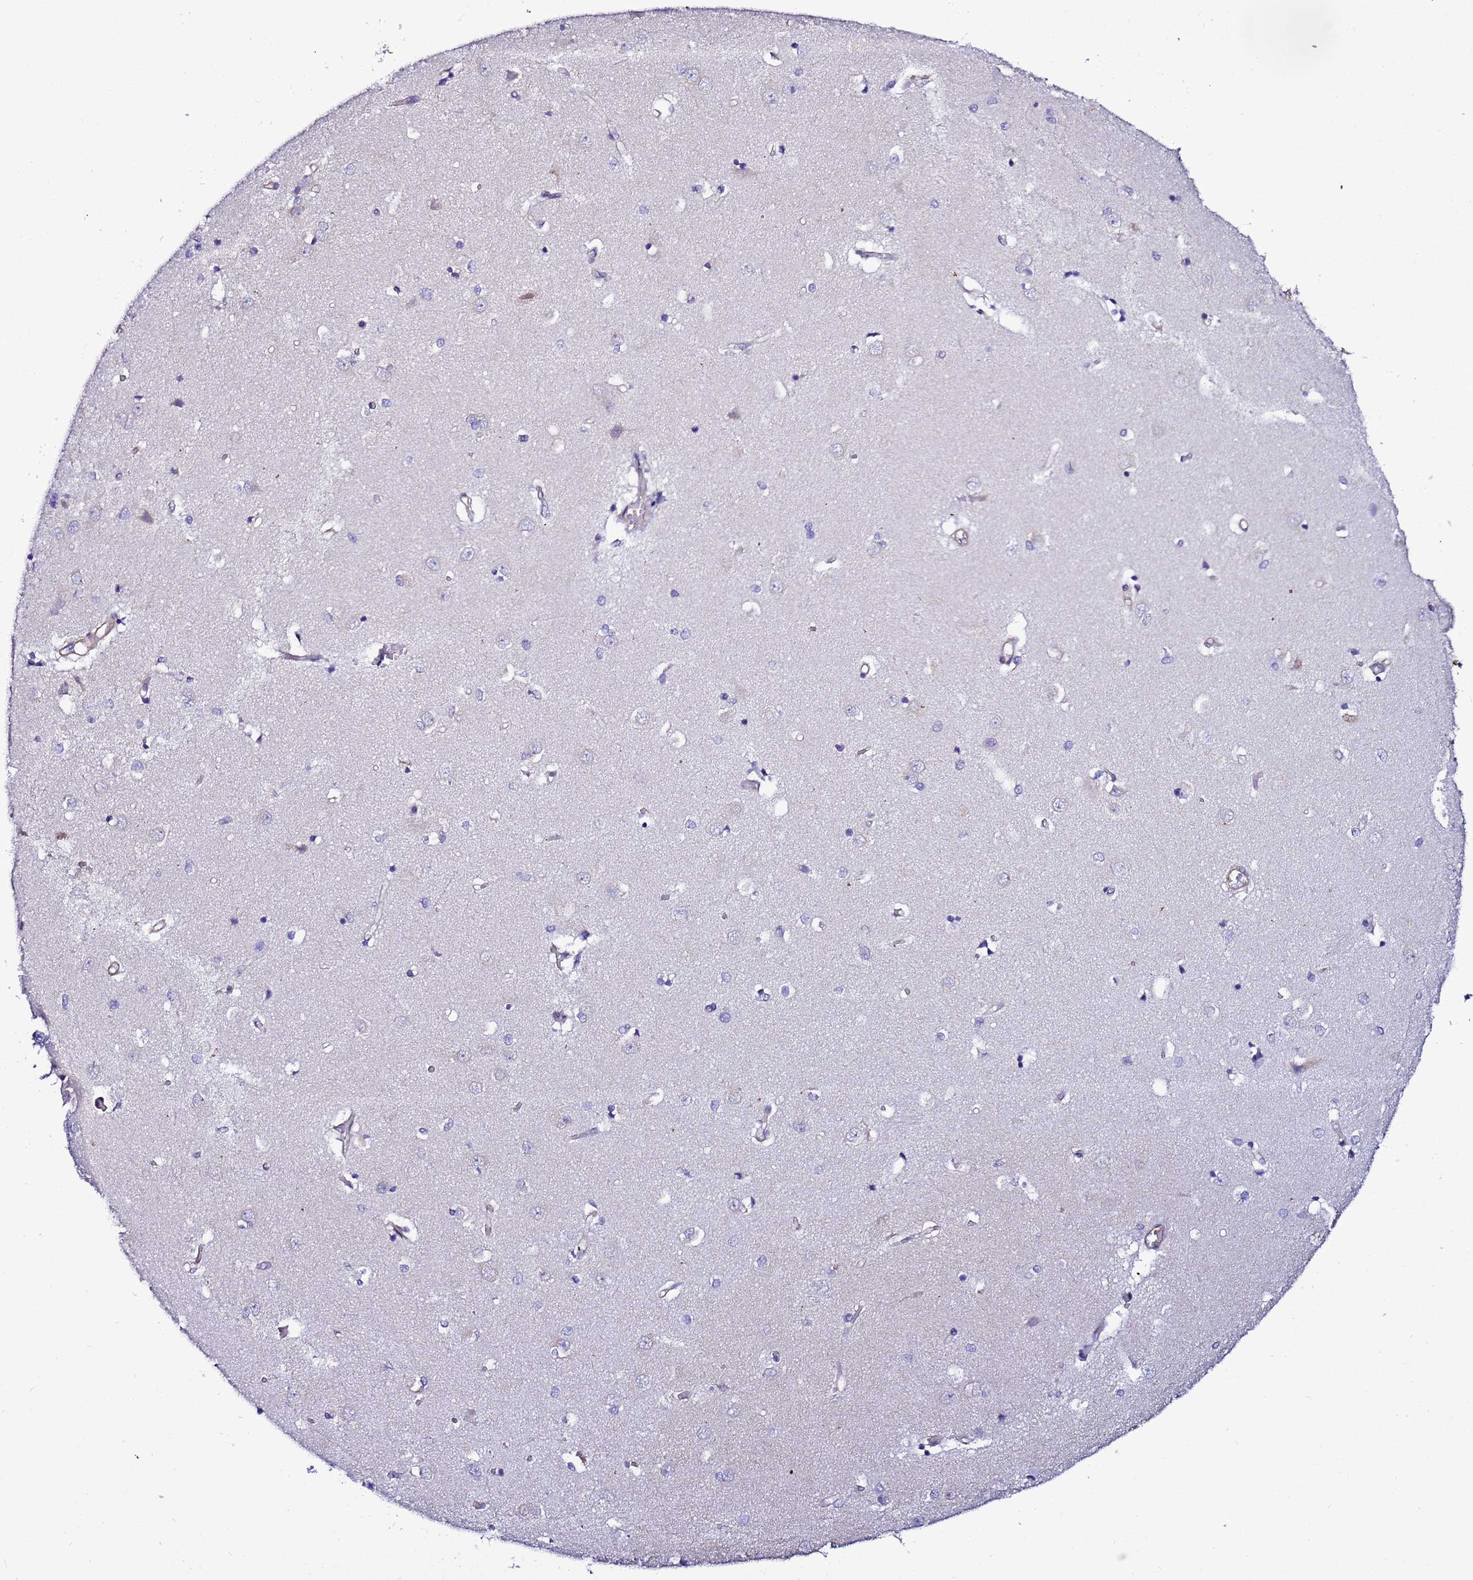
{"staining": {"intensity": "negative", "quantity": "none", "location": "none"}, "tissue": "caudate", "cell_type": "Glial cells", "image_type": "normal", "snomed": [{"axis": "morphology", "description": "Normal tissue, NOS"}, {"axis": "topography", "description": "Lateral ventricle wall"}], "caption": "This micrograph is of unremarkable caudate stained with immunohistochemistry to label a protein in brown with the nuclei are counter-stained blue. There is no staining in glial cells.", "gene": "JRKL", "patient": {"sex": "male", "age": 37}}